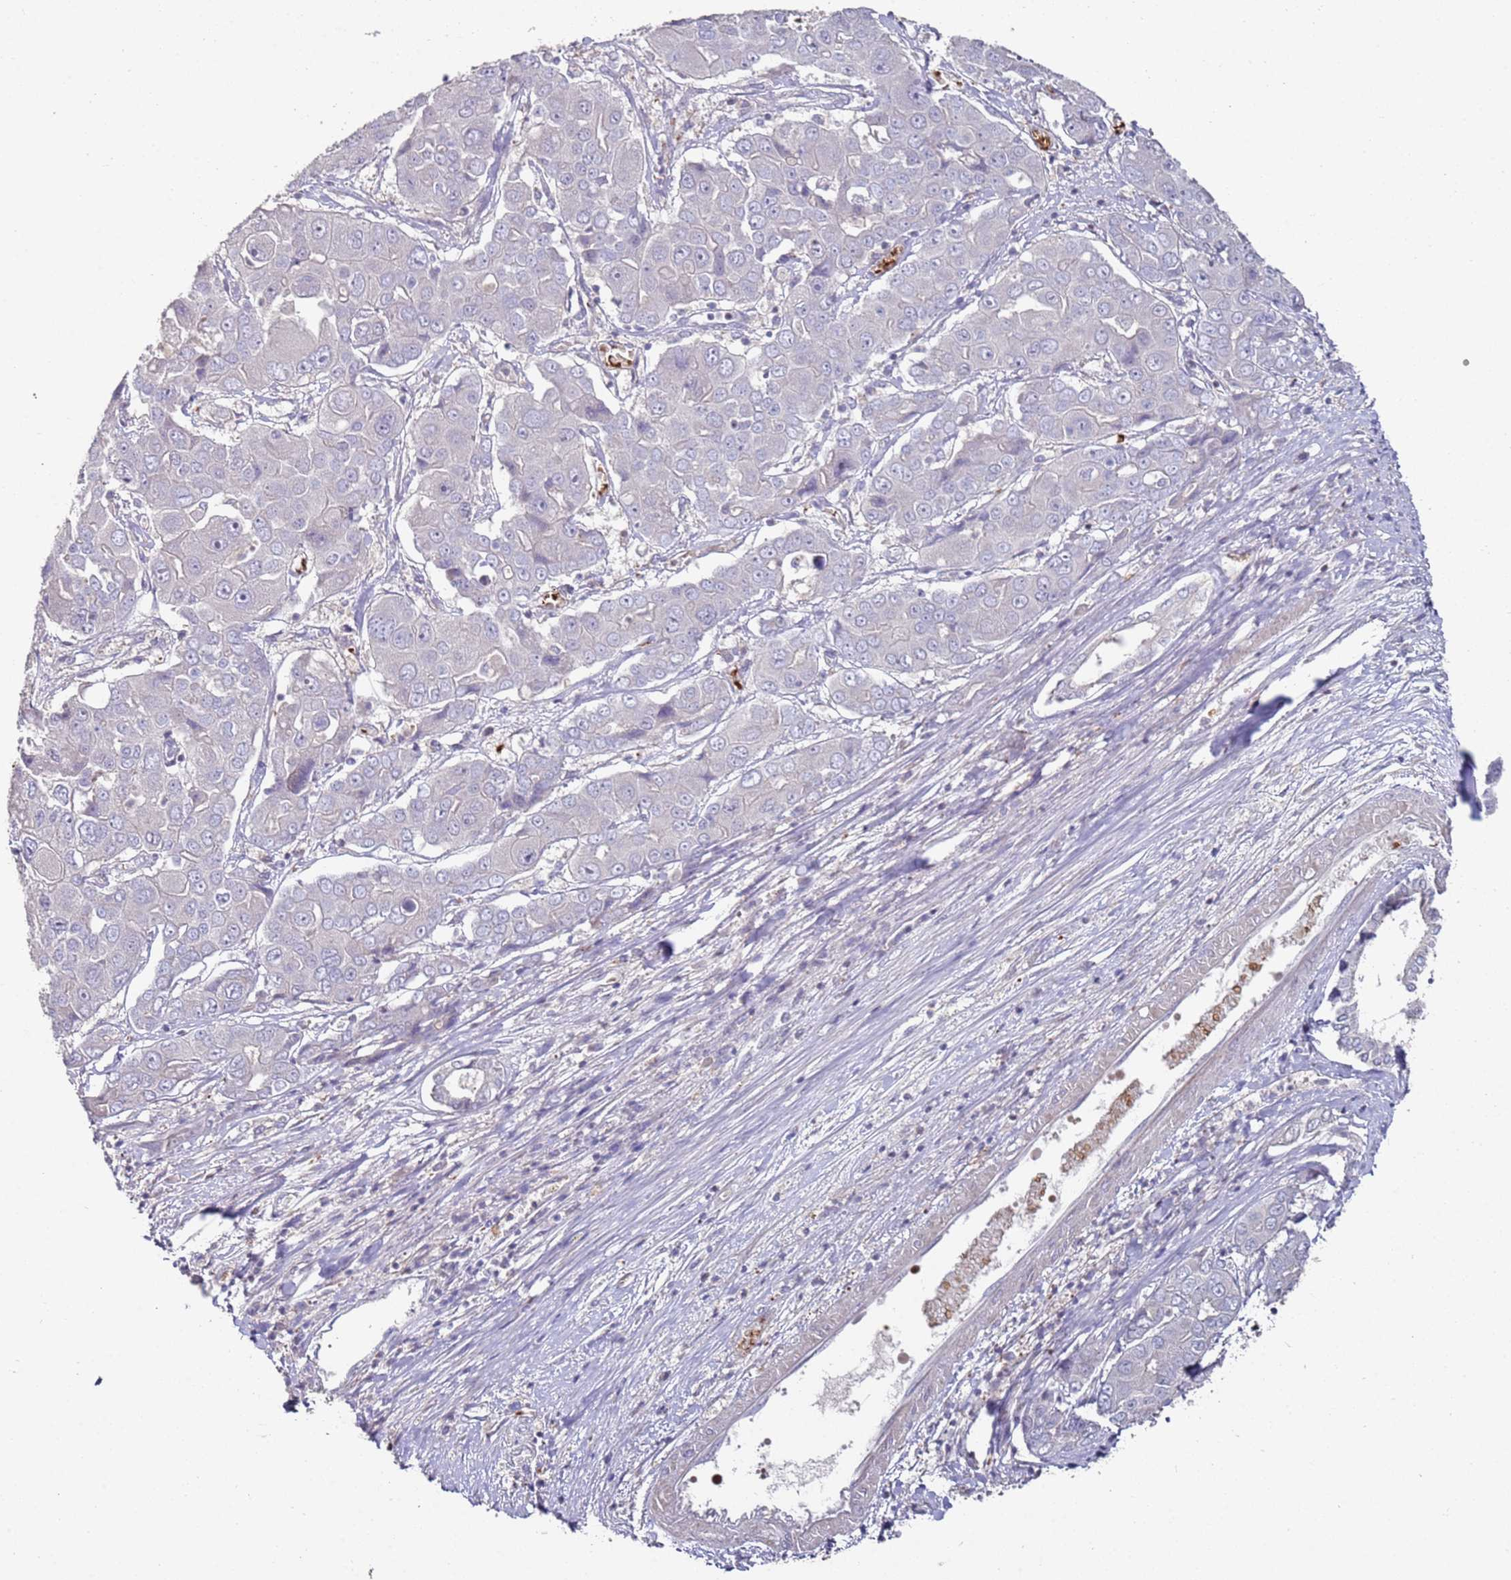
{"staining": {"intensity": "negative", "quantity": "none", "location": "none"}, "tissue": "liver cancer", "cell_type": "Tumor cells", "image_type": "cancer", "snomed": [{"axis": "morphology", "description": "Cholangiocarcinoma"}, {"axis": "topography", "description": "Liver"}], "caption": "This is an immunohistochemistry photomicrograph of liver cancer (cholangiocarcinoma). There is no staining in tumor cells.", "gene": "LACC1", "patient": {"sex": "male", "age": 67}}